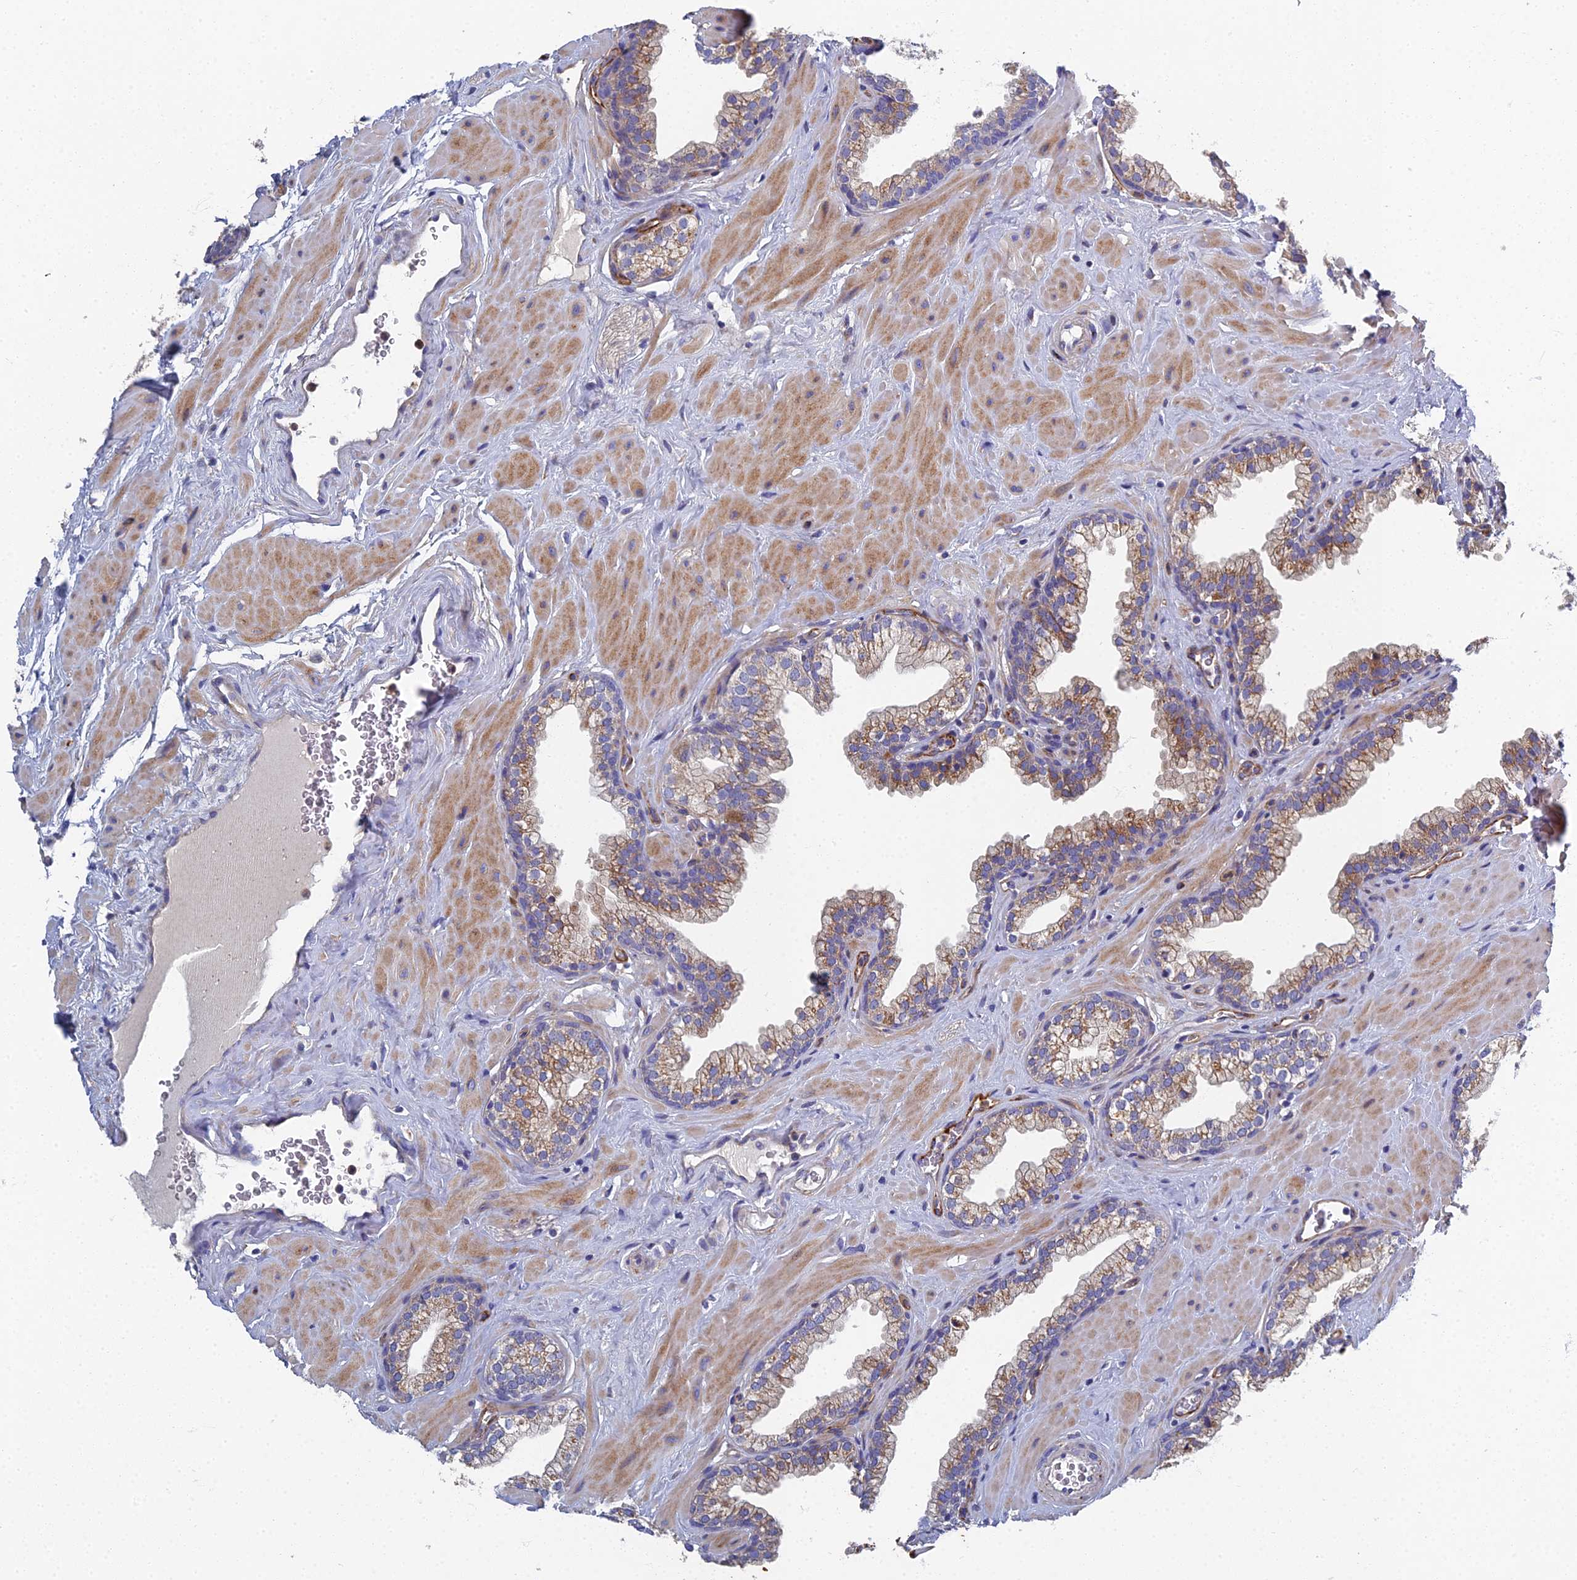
{"staining": {"intensity": "moderate", "quantity": "<25%", "location": "cytoplasmic/membranous"}, "tissue": "prostate", "cell_type": "Glandular cells", "image_type": "normal", "snomed": [{"axis": "morphology", "description": "Normal tissue, NOS"}, {"axis": "morphology", "description": "Urothelial carcinoma, Low grade"}, {"axis": "topography", "description": "Urinary bladder"}, {"axis": "topography", "description": "Prostate"}], "caption": "This micrograph displays unremarkable prostate stained with immunohistochemistry to label a protein in brown. The cytoplasmic/membranous of glandular cells show moderate positivity for the protein. Nuclei are counter-stained blue.", "gene": "RNASEK", "patient": {"sex": "male", "age": 60}}